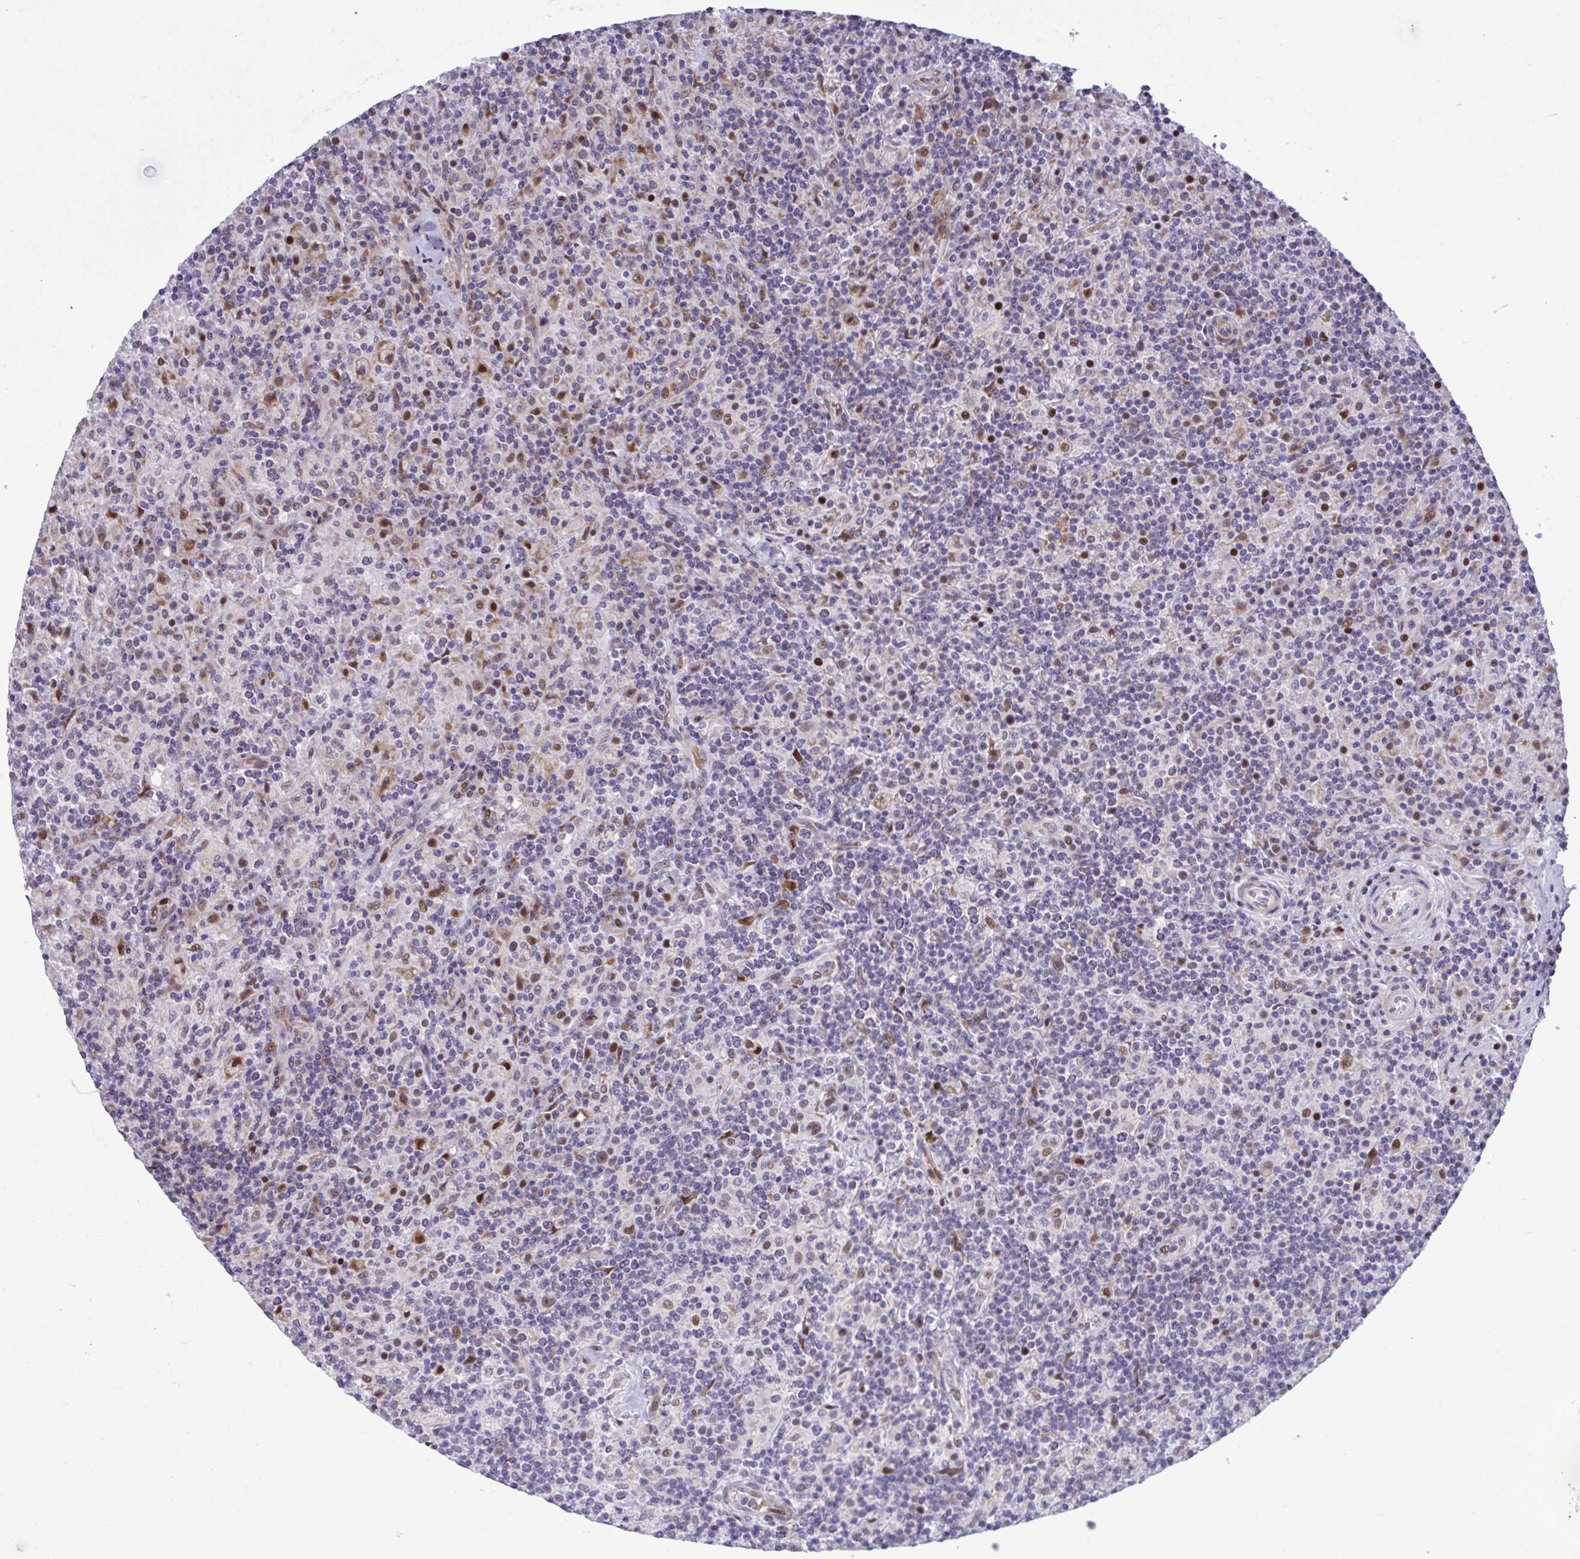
{"staining": {"intensity": "moderate", "quantity": ">75%", "location": "nuclear"}, "tissue": "lymphoma", "cell_type": "Tumor cells", "image_type": "cancer", "snomed": [{"axis": "morphology", "description": "Hodgkin's disease, NOS"}, {"axis": "topography", "description": "Lymph node"}], "caption": "Immunohistochemistry histopathology image of human Hodgkin's disease stained for a protein (brown), which exhibits medium levels of moderate nuclear positivity in about >75% of tumor cells.", "gene": "RBL1", "patient": {"sex": "male", "age": 70}}